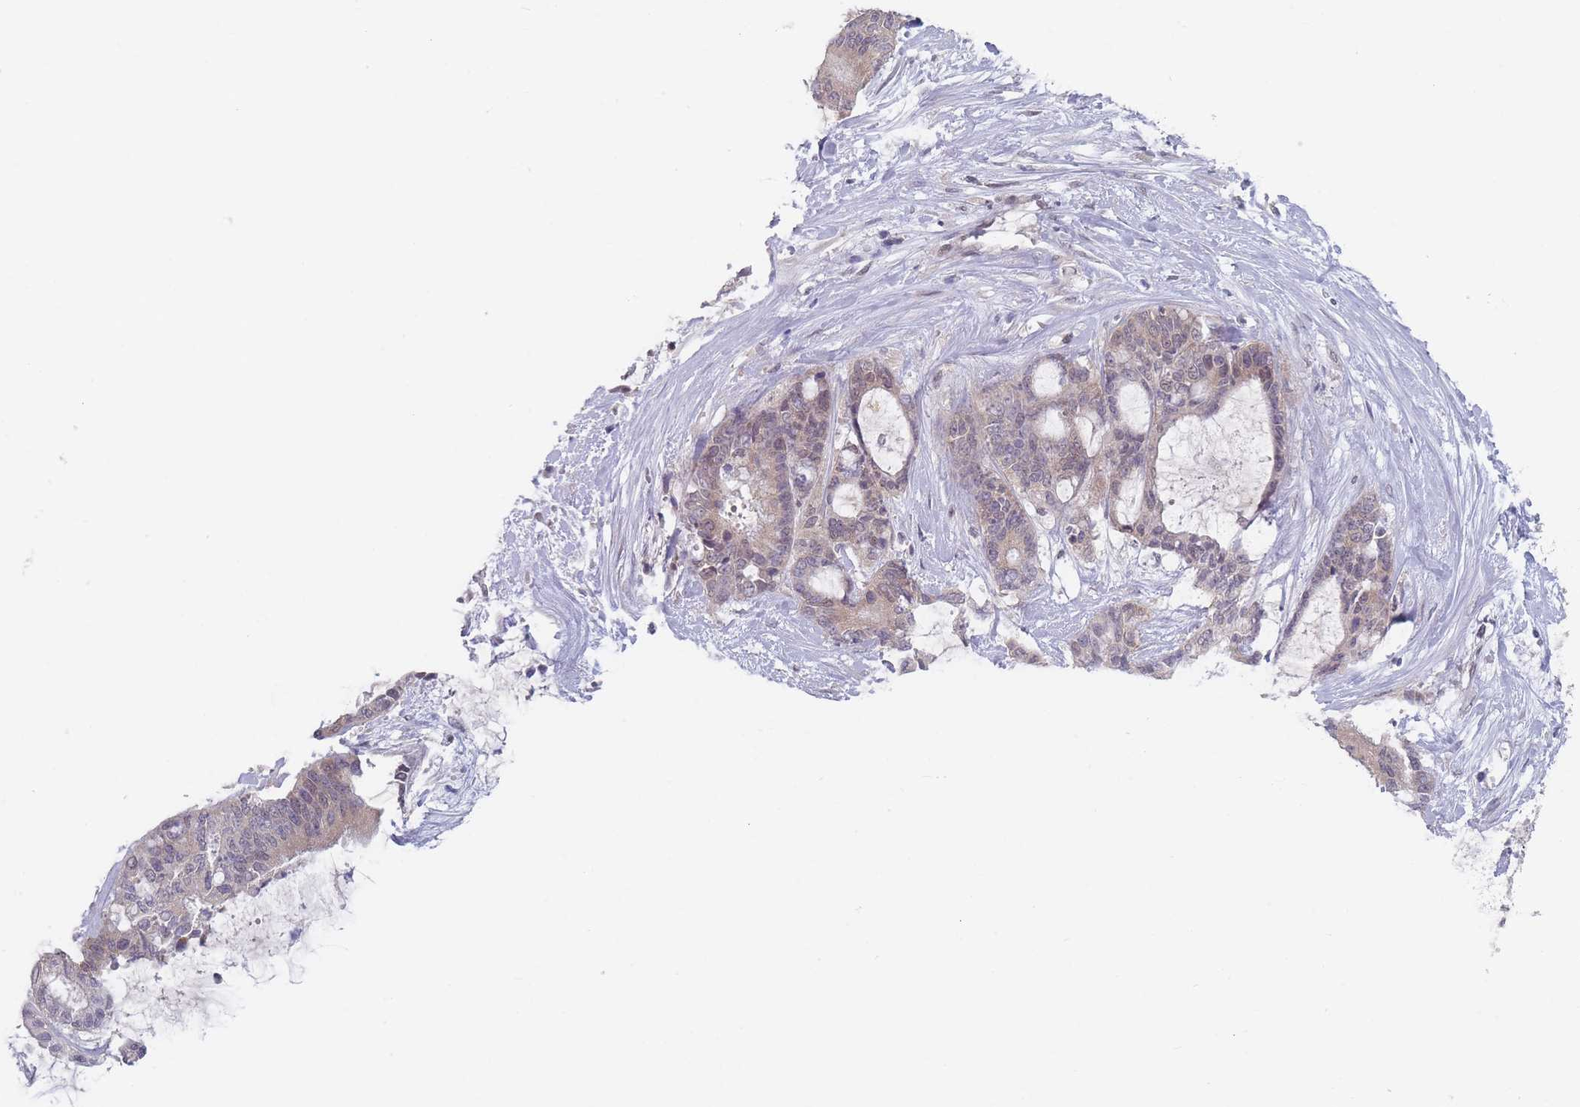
{"staining": {"intensity": "weak", "quantity": "<25%", "location": "nuclear"}, "tissue": "liver cancer", "cell_type": "Tumor cells", "image_type": "cancer", "snomed": [{"axis": "morphology", "description": "Normal tissue, NOS"}, {"axis": "morphology", "description": "Cholangiocarcinoma"}, {"axis": "topography", "description": "Liver"}, {"axis": "topography", "description": "Peripheral nerve tissue"}], "caption": "Tumor cells are negative for protein expression in human liver cancer (cholangiocarcinoma).", "gene": "ANKRD10", "patient": {"sex": "female", "age": 73}}